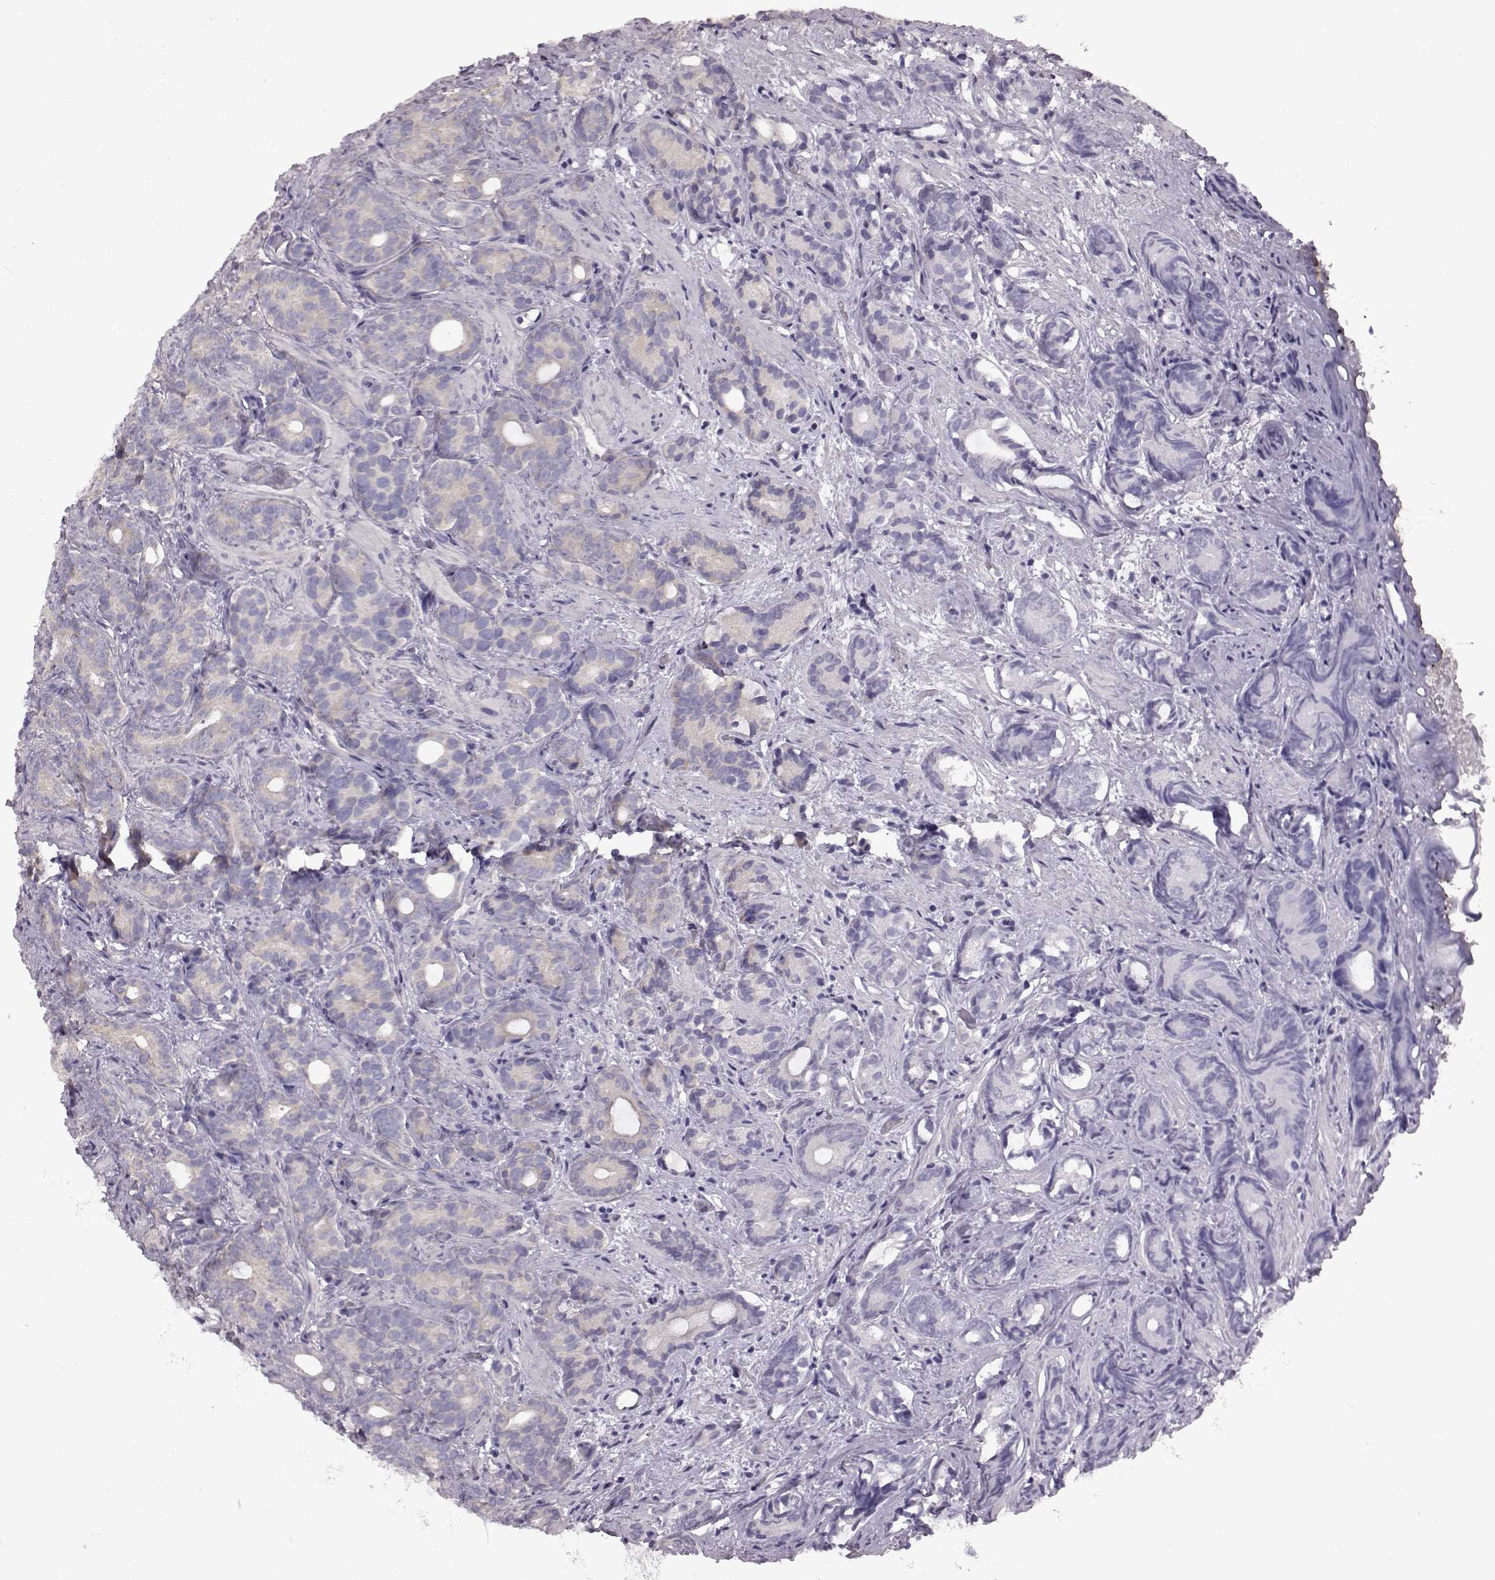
{"staining": {"intensity": "negative", "quantity": "none", "location": "none"}, "tissue": "prostate cancer", "cell_type": "Tumor cells", "image_type": "cancer", "snomed": [{"axis": "morphology", "description": "Adenocarcinoma, High grade"}, {"axis": "topography", "description": "Prostate"}], "caption": "An immunohistochemistry (IHC) micrograph of prostate cancer is shown. There is no staining in tumor cells of prostate cancer.", "gene": "ADGRG2", "patient": {"sex": "male", "age": 84}}